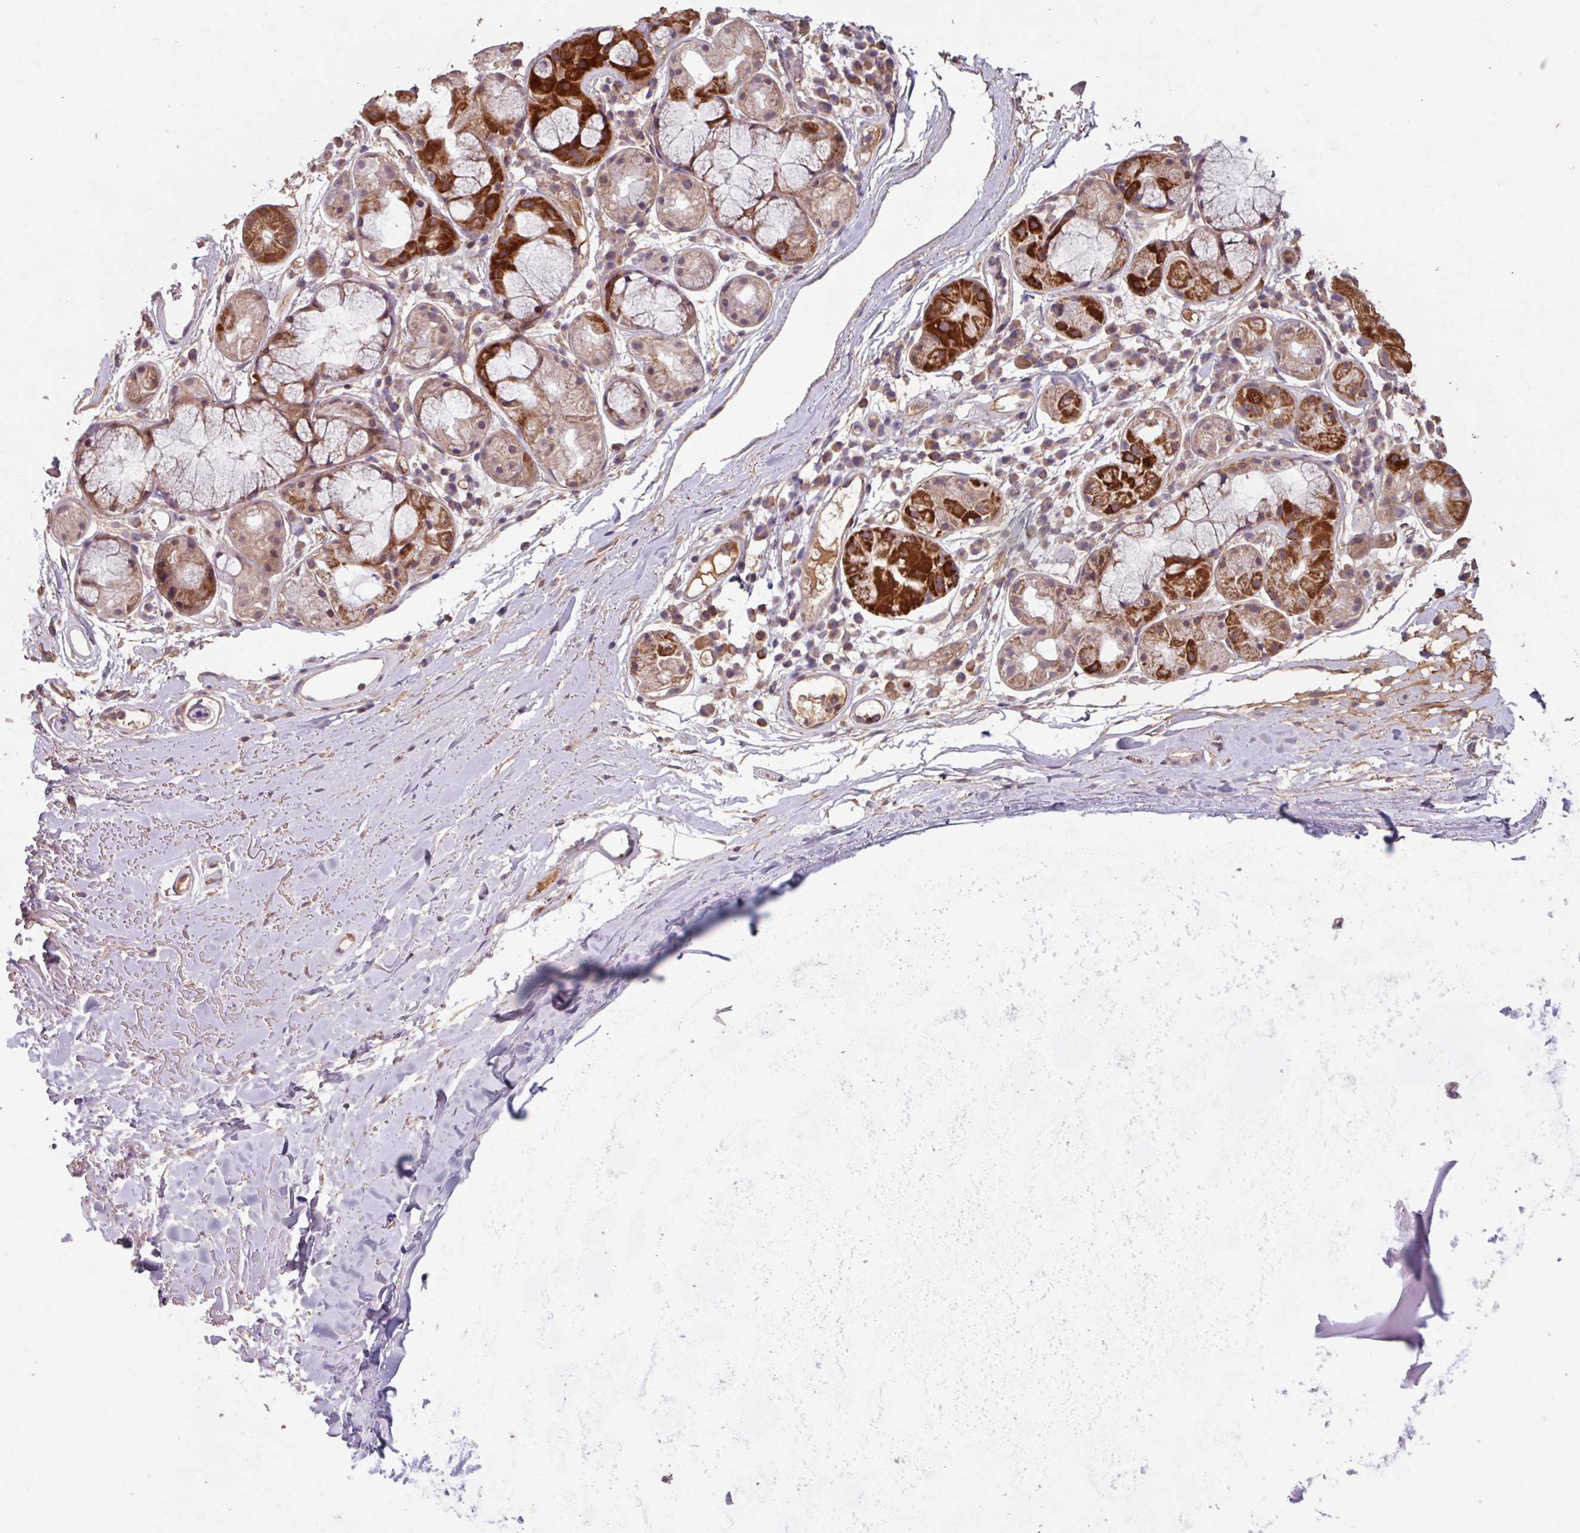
{"staining": {"intensity": "weak", "quantity": ">75%", "location": "cytoplasmic/membranous"}, "tissue": "adipose tissue", "cell_type": "Adipocytes", "image_type": "normal", "snomed": [{"axis": "morphology", "description": "Normal tissue, NOS"}, {"axis": "topography", "description": "Cartilage tissue"}], "caption": "Protein analysis of normal adipose tissue reveals weak cytoplasmic/membranous expression in approximately >75% of adipocytes.", "gene": "TMEM88", "patient": {"sex": "male", "age": 80}}